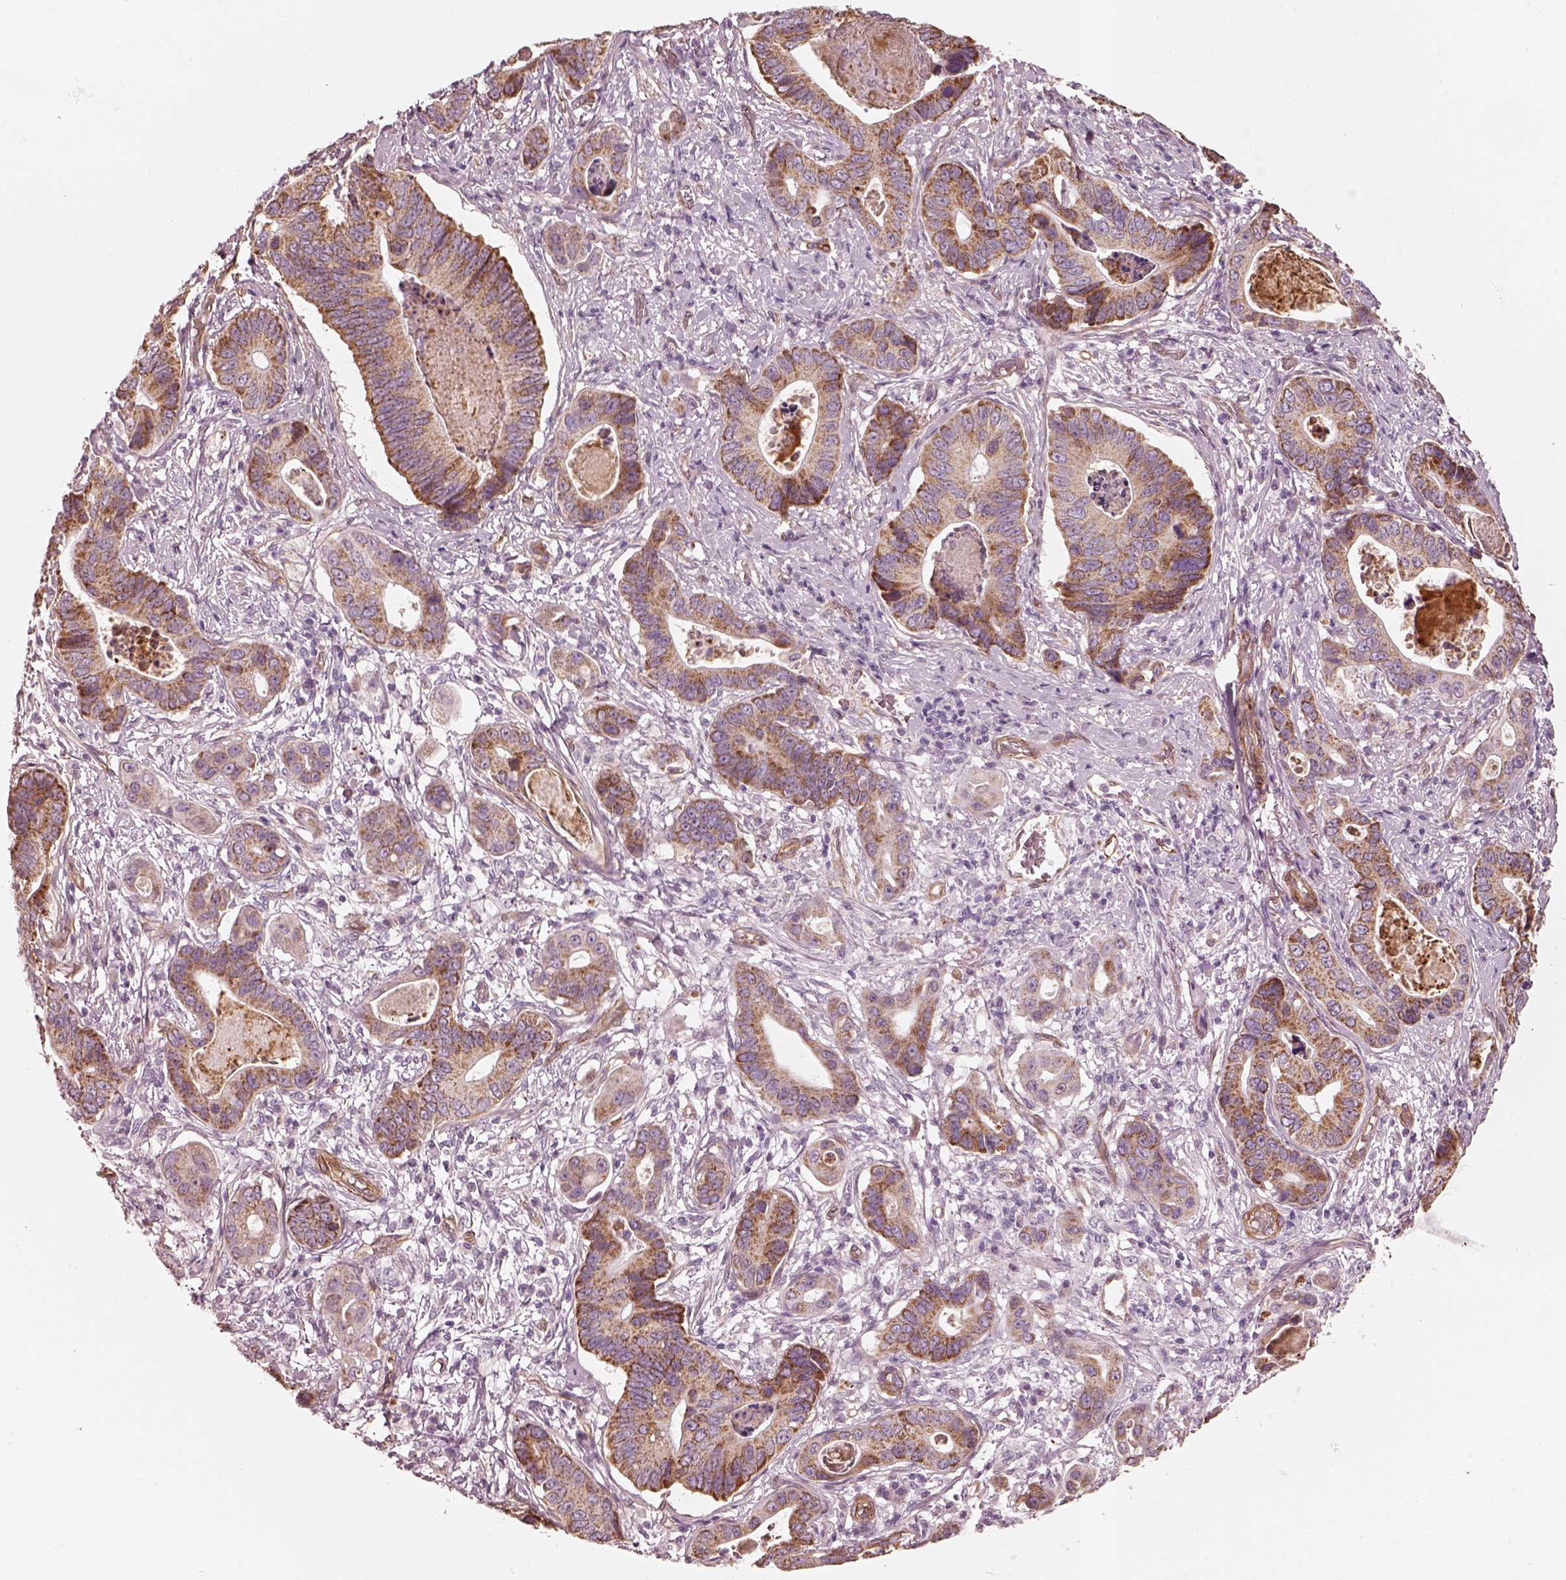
{"staining": {"intensity": "moderate", "quantity": ">75%", "location": "cytoplasmic/membranous"}, "tissue": "stomach cancer", "cell_type": "Tumor cells", "image_type": "cancer", "snomed": [{"axis": "morphology", "description": "Adenocarcinoma, NOS"}, {"axis": "topography", "description": "Stomach"}], "caption": "This is an image of immunohistochemistry (IHC) staining of stomach cancer, which shows moderate staining in the cytoplasmic/membranous of tumor cells.", "gene": "CRYM", "patient": {"sex": "male", "age": 84}}